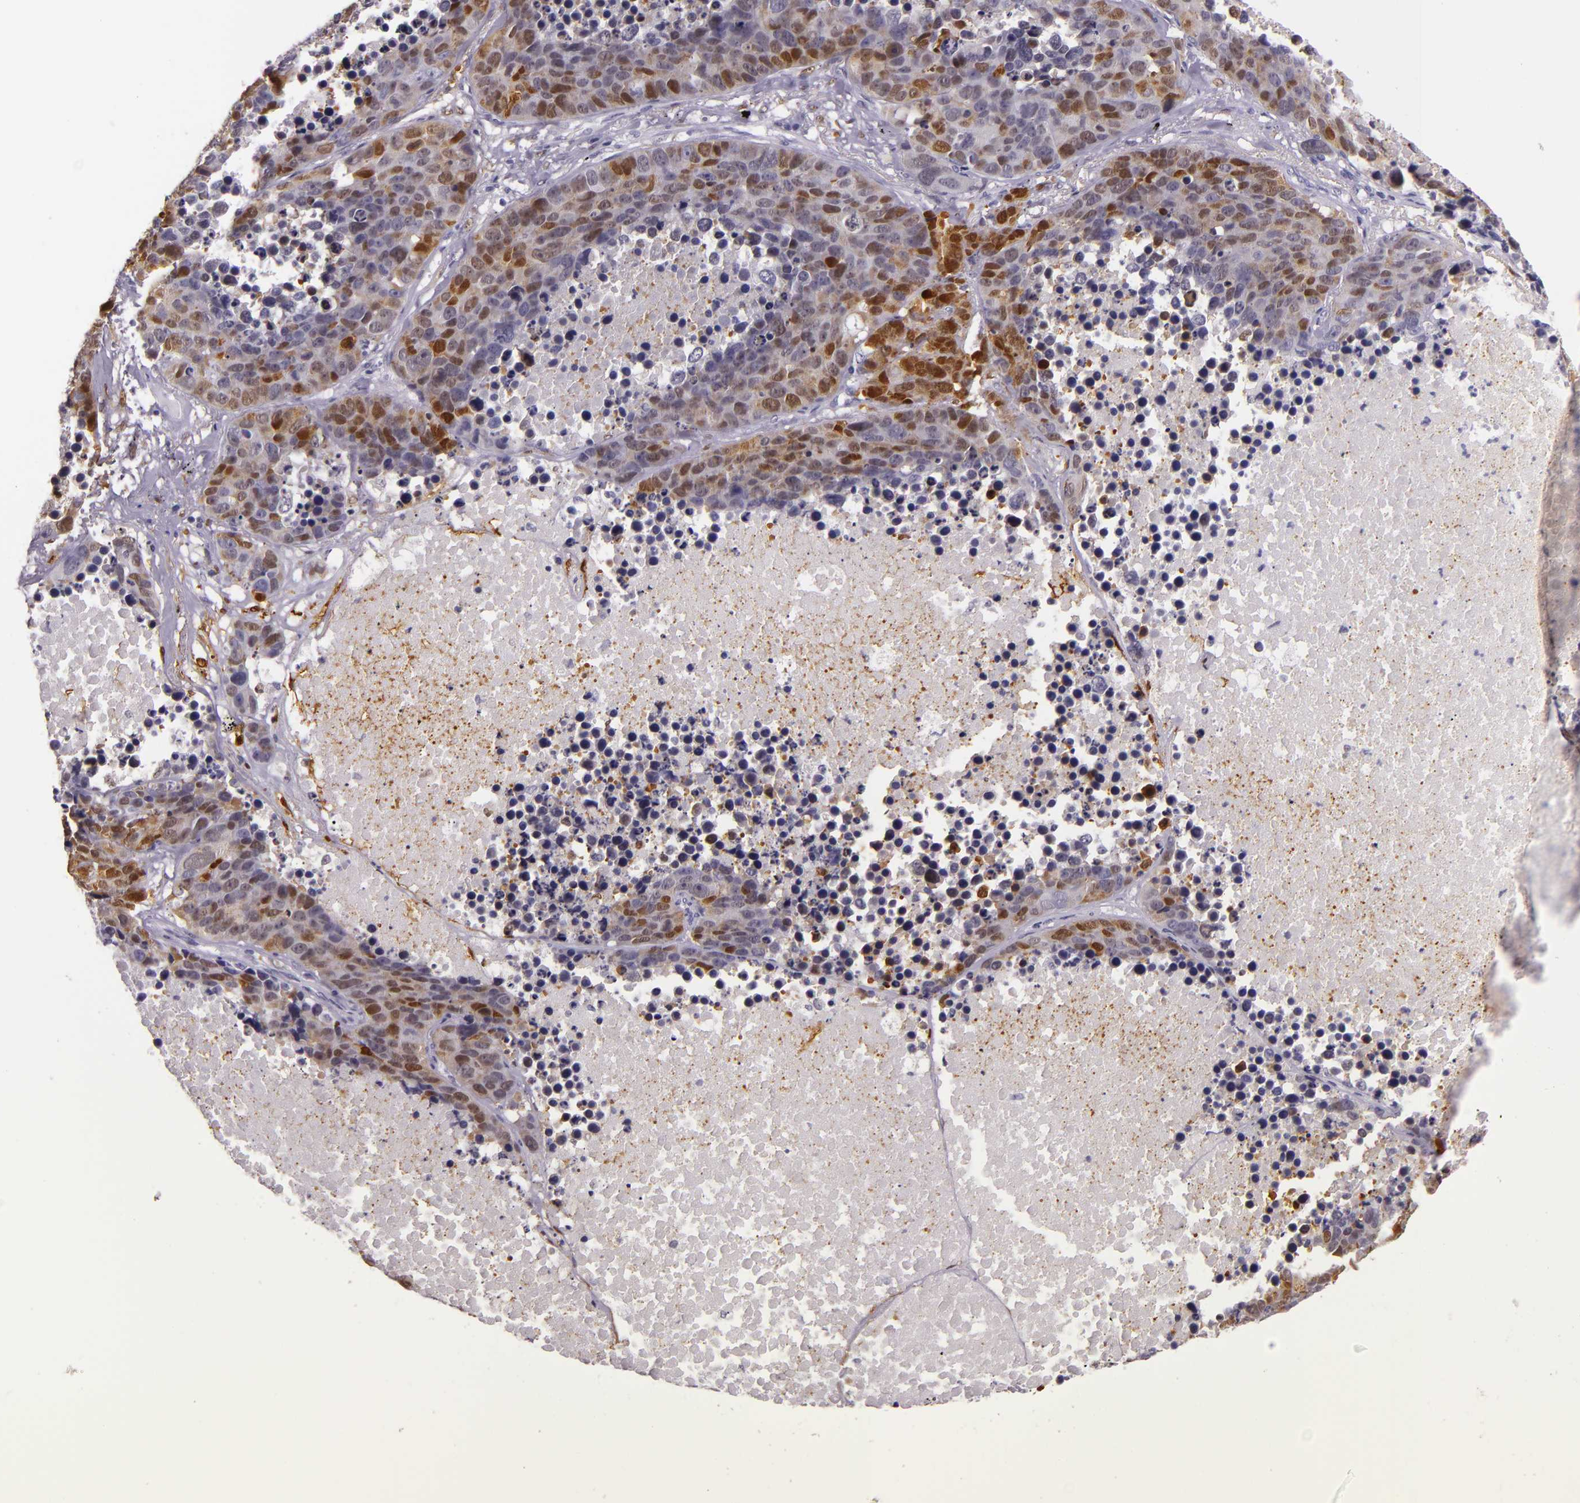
{"staining": {"intensity": "moderate", "quantity": "25%-75%", "location": "nuclear"}, "tissue": "lung cancer", "cell_type": "Tumor cells", "image_type": "cancer", "snomed": [{"axis": "morphology", "description": "Carcinoid, malignant, NOS"}, {"axis": "topography", "description": "Lung"}], "caption": "Lung cancer was stained to show a protein in brown. There is medium levels of moderate nuclear positivity in approximately 25%-75% of tumor cells.", "gene": "MT1A", "patient": {"sex": "male", "age": 60}}